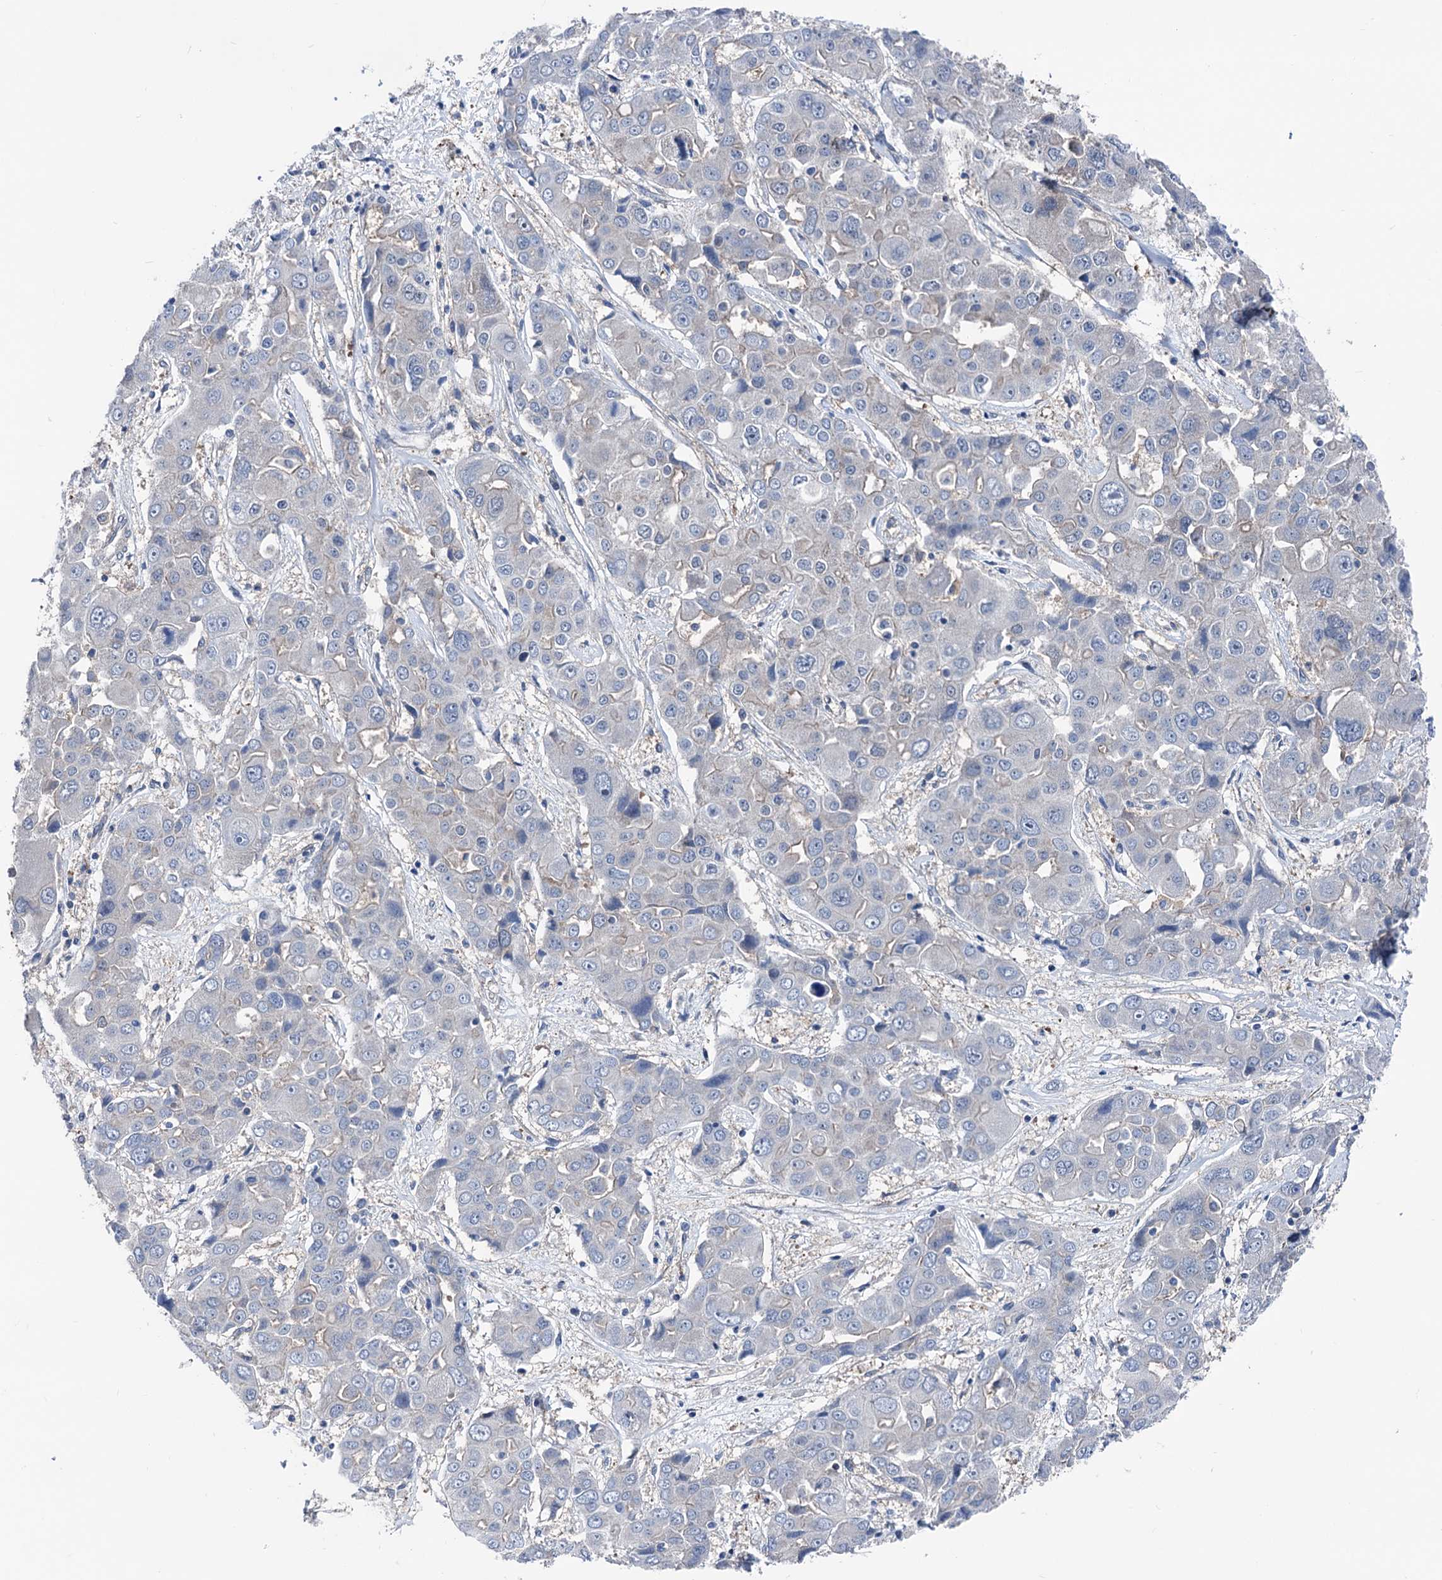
{"staining": {"intensity": "weak", "quantity": "25%-75%", "location": "cytoplasmic/membranous"}, "tissue": "liver cancer", "cell_type": "Tumor cells", "image_type": "cancer", "snomed": [{"axis": "morphology", "description": "Cholangiocarcinoma"}, {"axis": "topography", "description": "Liver"}], "caption": "This is a micrograph of immunohistochemistry (IHC) staining of liver cancer, which shows weak staining in the cytoplasmic/membranous of tumor cells.", "gene": "GLO1", "patient": {"sex": "male", "age": 67}}